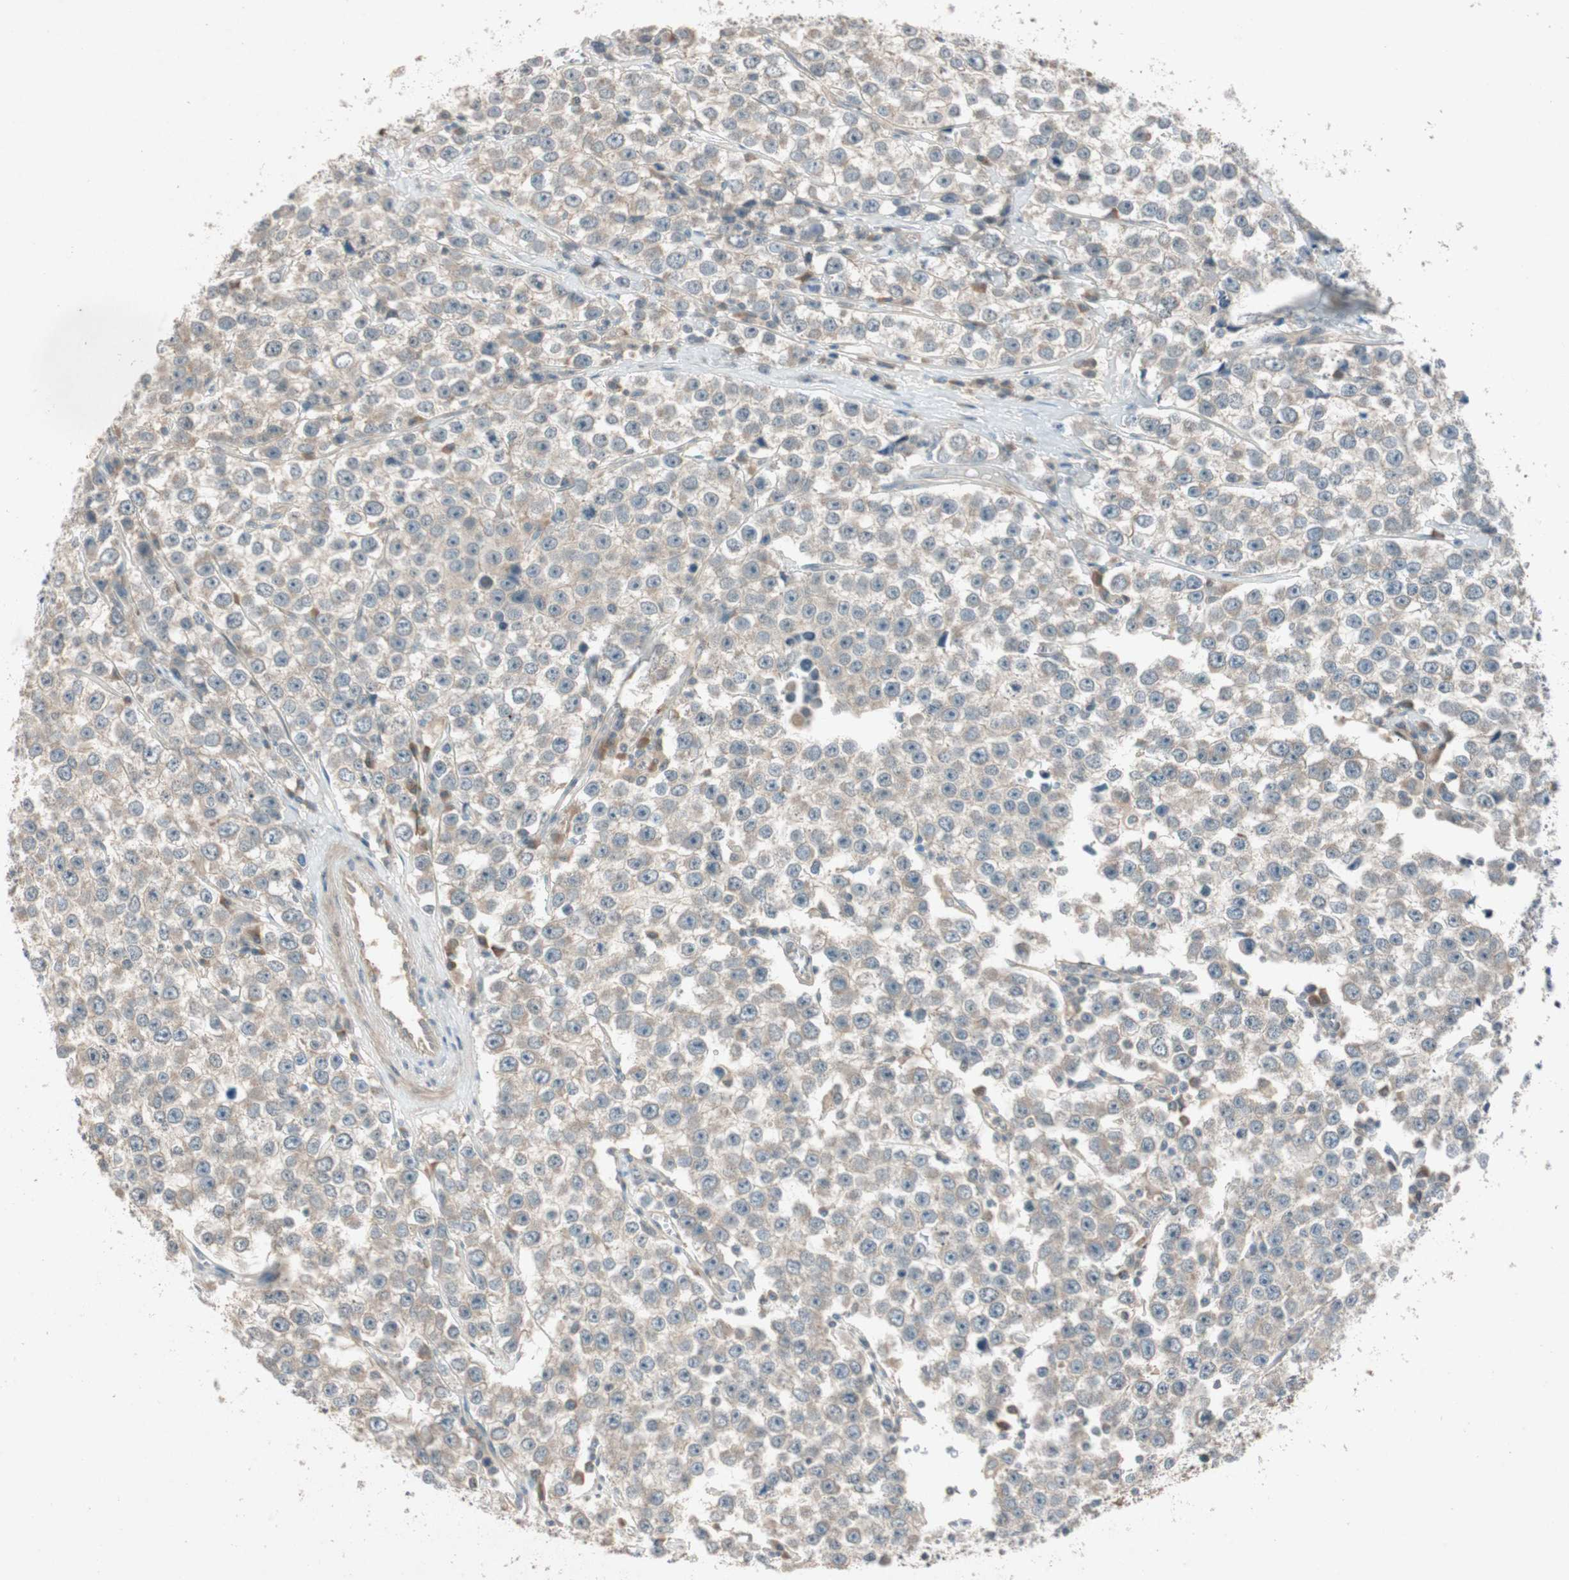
{"staining": {"intensity": "weak", "quantity": "25%-75%", "location": "cytoplasmic/membranous"}, "tissue": "testis cancer", "cell_type": "Tumor cells", "image_type": "cancer", "snomed": [{"axis": "morphology", "description": "Seminoma, NOS"}, {"axis": "morphology", "description": "Carcinoma, Embryonal, NOS"}, {"axis": "topography", "description": "Testis"}], "caption": "Protein staining displays weak cytoplasmic/membranous expression in about 25%-75% of tumor cells in testis cancer (embryonal carcinoma).", "gene": "NCLN", "patient": {"sex": "male", "age": 52}}